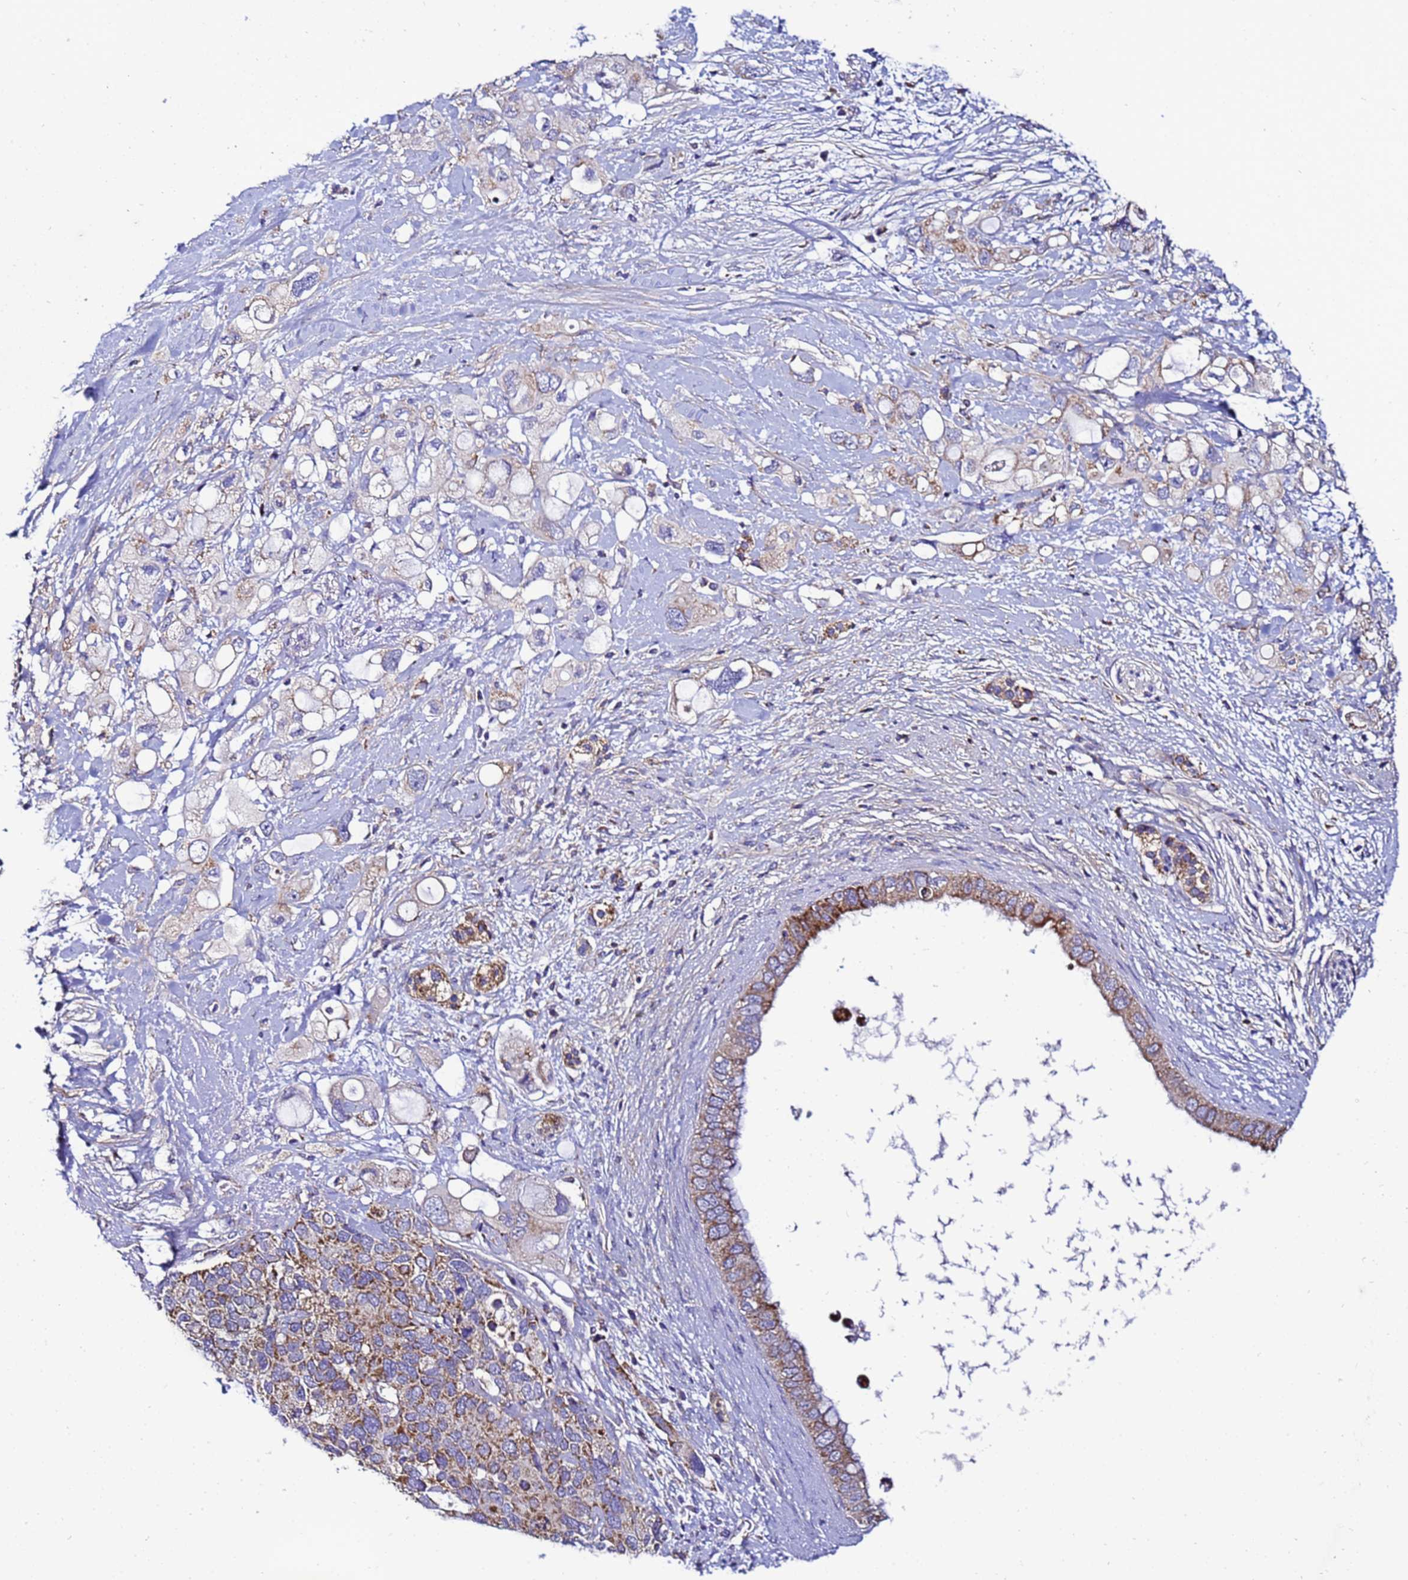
{"staining": {"intensity": "moderate", "quantity": "25%-75%", "location": "cytoplasmic/membranous"}, "tissue": "pancreatic cancer", "cell_type": "Tumor cells", "image_type": "cancer", "snomed": [{"axis": "morphology", "description": "Adenocarcinoma, NOS"}, {"axis": "topography", "description": "Pancreas"}], "caption": "The photomicrograph demonstrates a brown stain indicating the presence of a protein in the cytoplasmic/membranous of tumor cells in adenocarcinoma (pancreatic). The protein is shown in brown color, while the nuclei are stained blue.", "gene": "HIGD2A", "patient": {"sex": "female", "age": 56}}